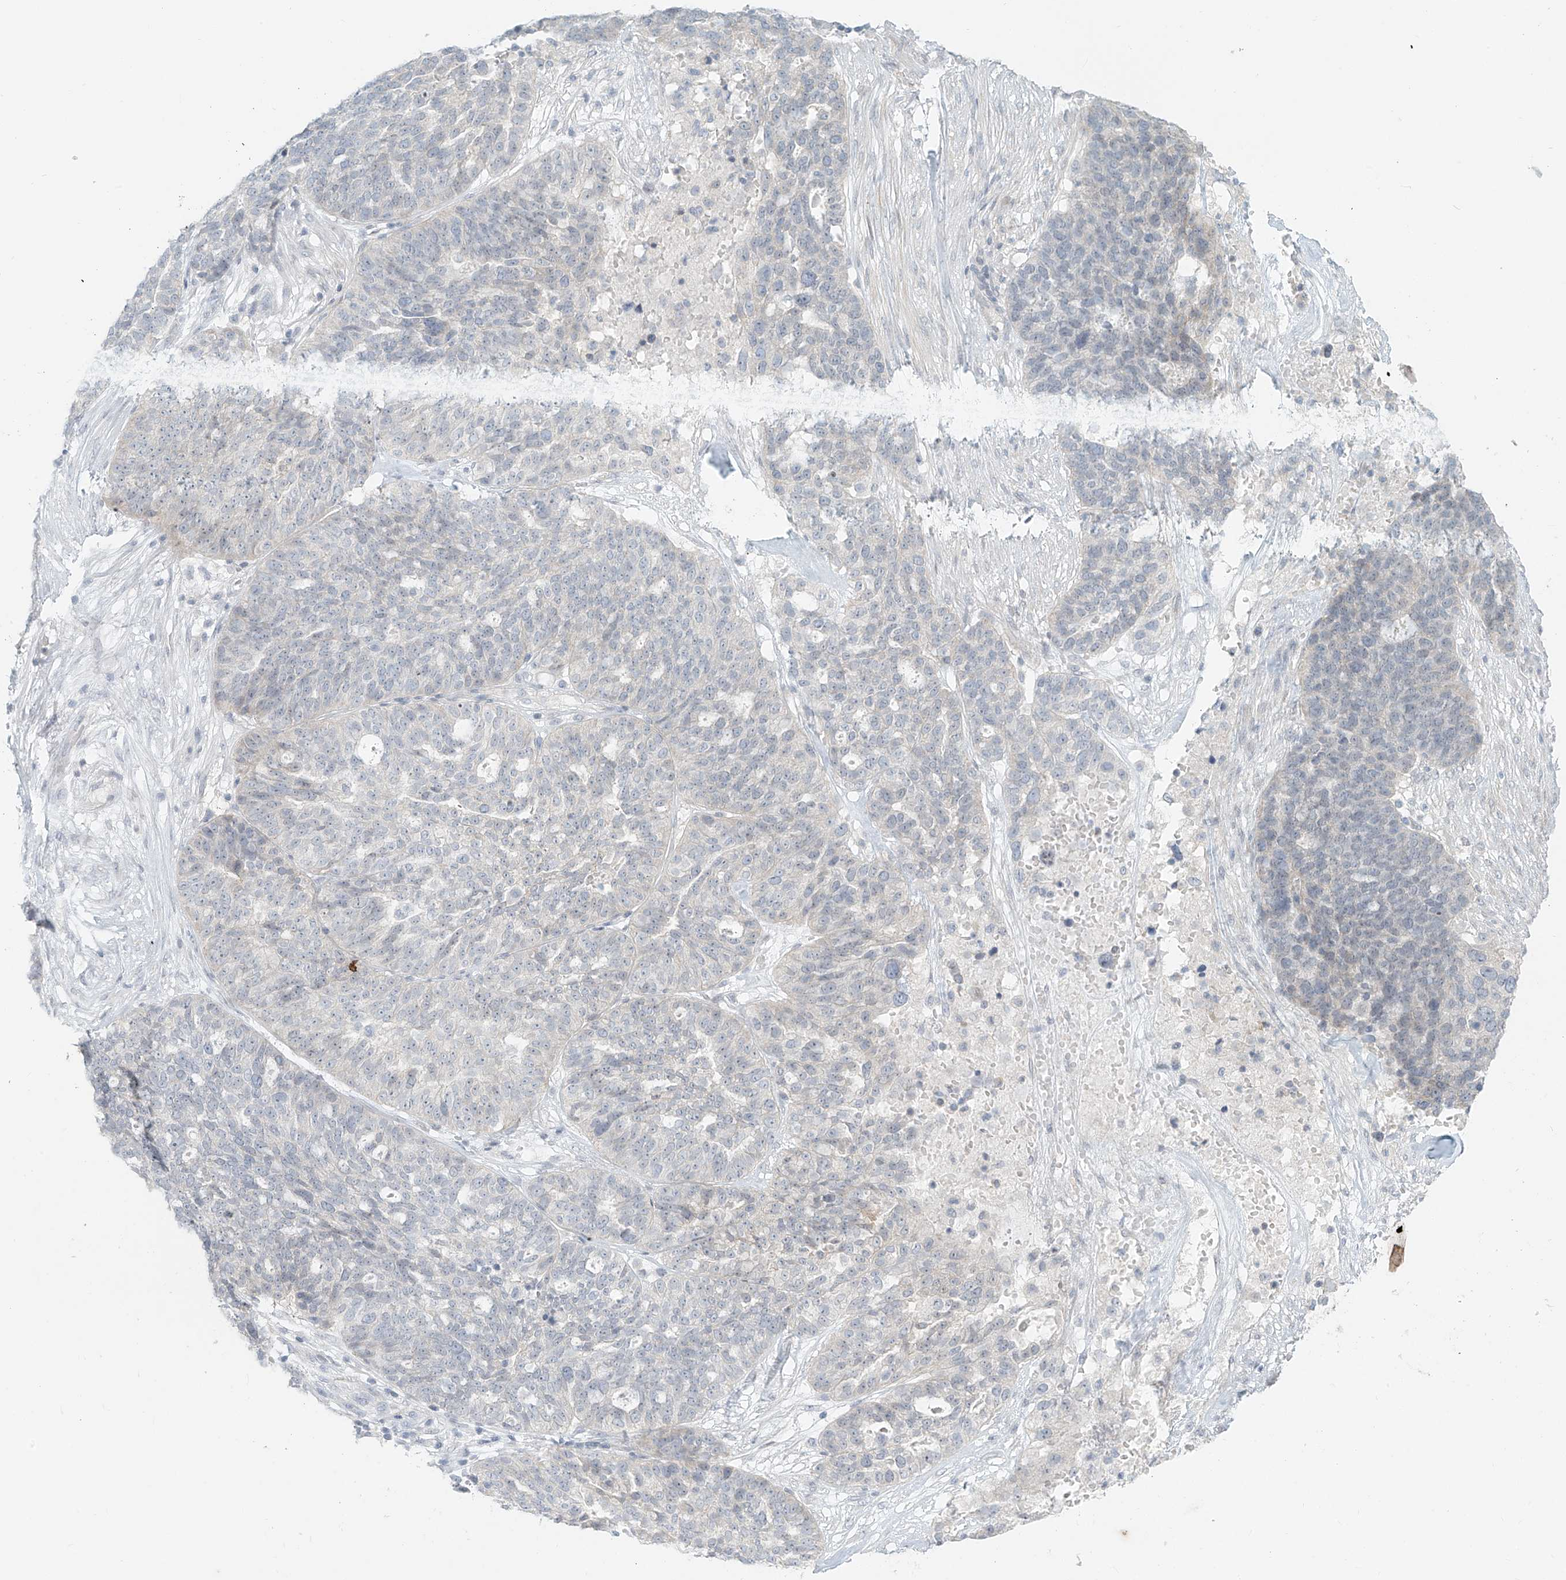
{"staining": {"intensity": "negative", "quantity": "none", "location": "none"}, "tissue": "ovarian cancer", "cell_type": "Tumor cells", "image_type": "cancer", "snomed": [{"axis": "morphology", "description": "Cystadenocarcinoma, serous, NOS"}, {"axis": "topography", "description": "Ovary"}], "caption": "Immunohistochemical staining of human ovarian cancer displays no significant positivity in tumor cells. (DAB immunohistochemistry visualized using brightfield microscopy, high magnification).", "gene": "OSBPL7", "patient": {"sex": "female", "age": 59}}